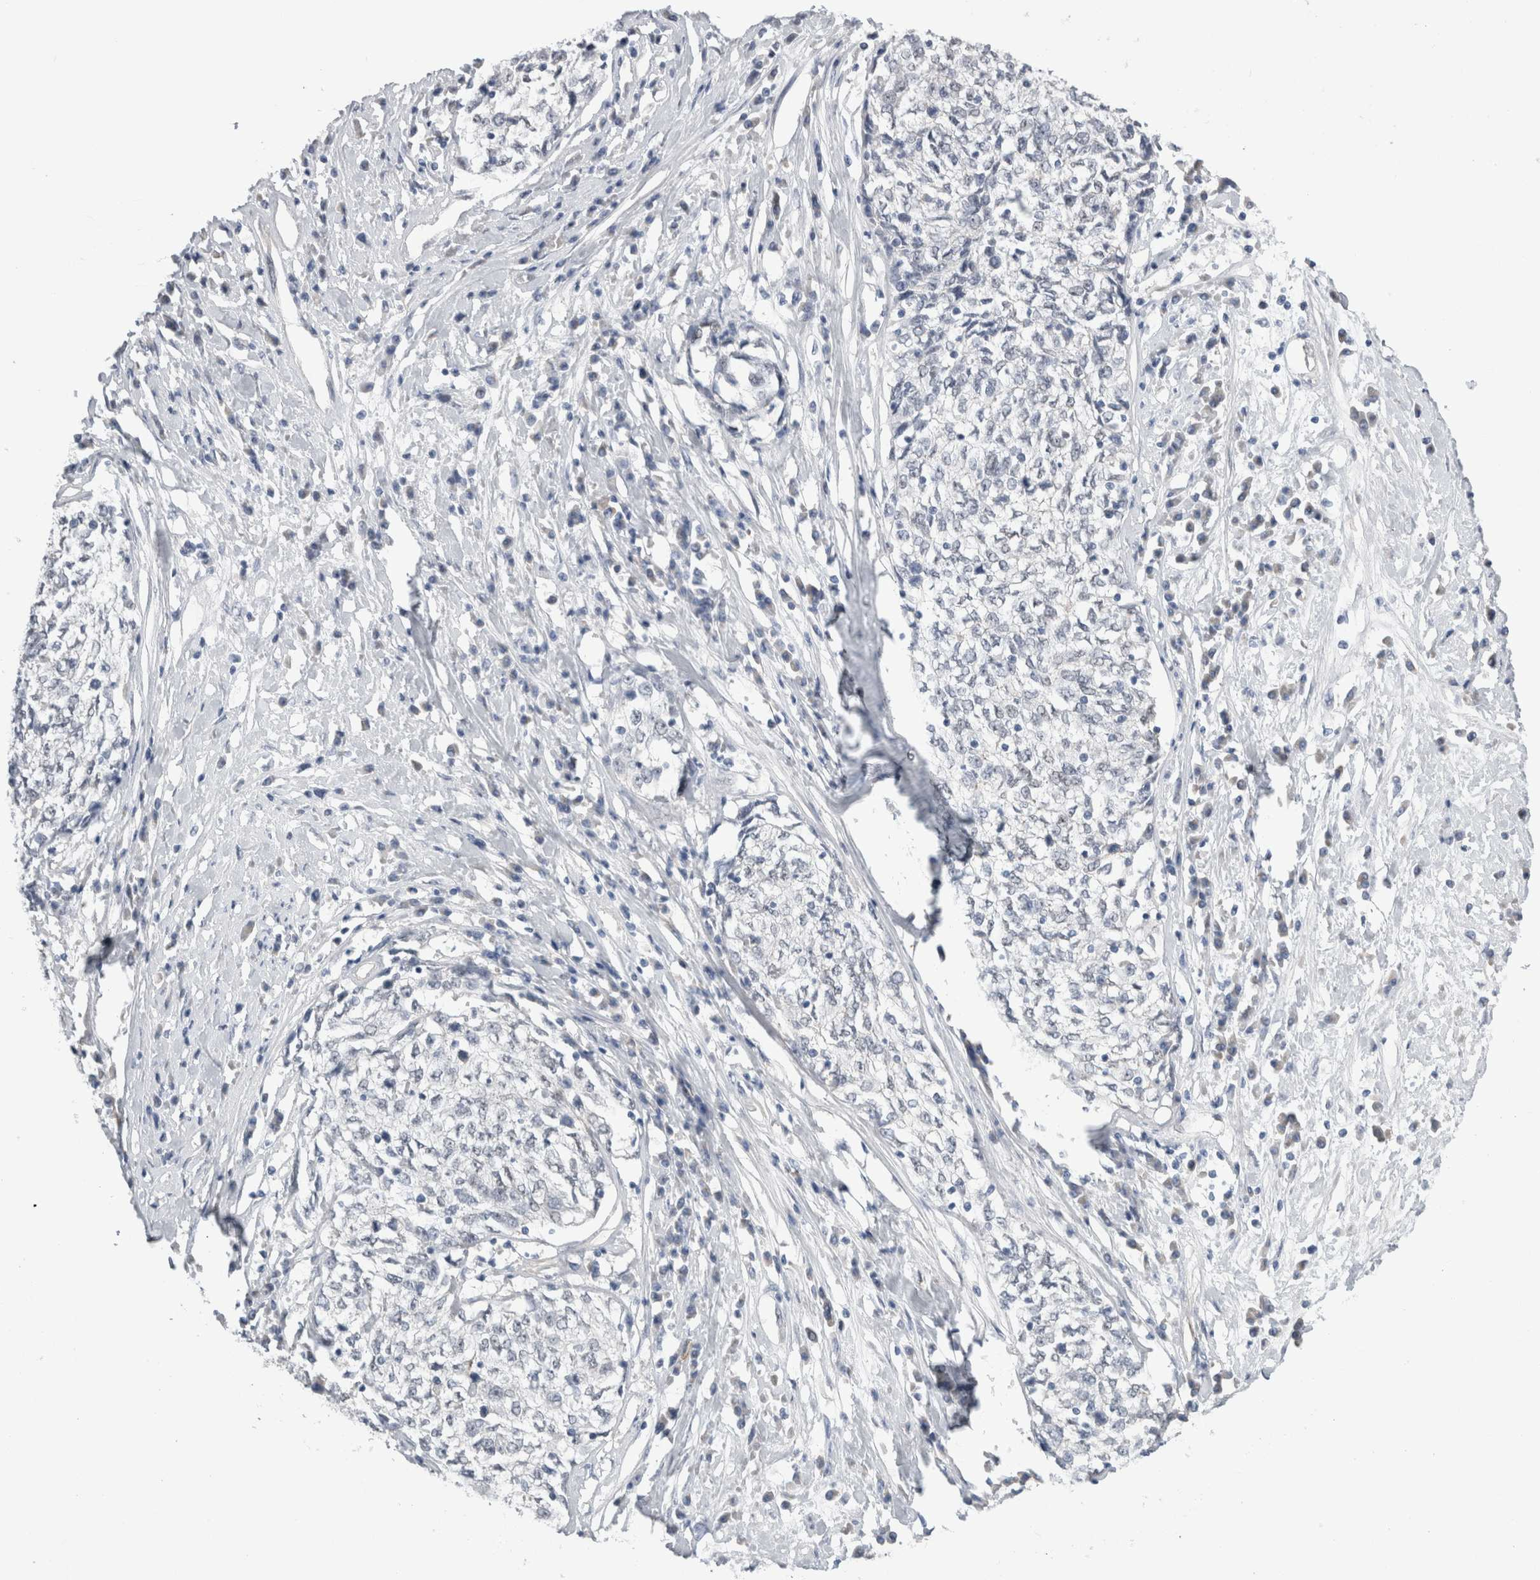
{"staining": {"intensity": "negative", "quantity": "none", "location": "none"}, "tissue": "cervical cancer", "cell_type": "Tumor cells", "image_type": "cancer", "snomed": [{"axis": "morphology", "description": "Squamous cell carcinoma, NOS"}, {"axis": "topography", "description": "Cervix"}], "caption": "Cervical squamous cell carcinoma stained for a protein using IHC reveals no staining tumor cells.", "gene": "TAFA5", "patient": {"sex": "female", "age": 57}}